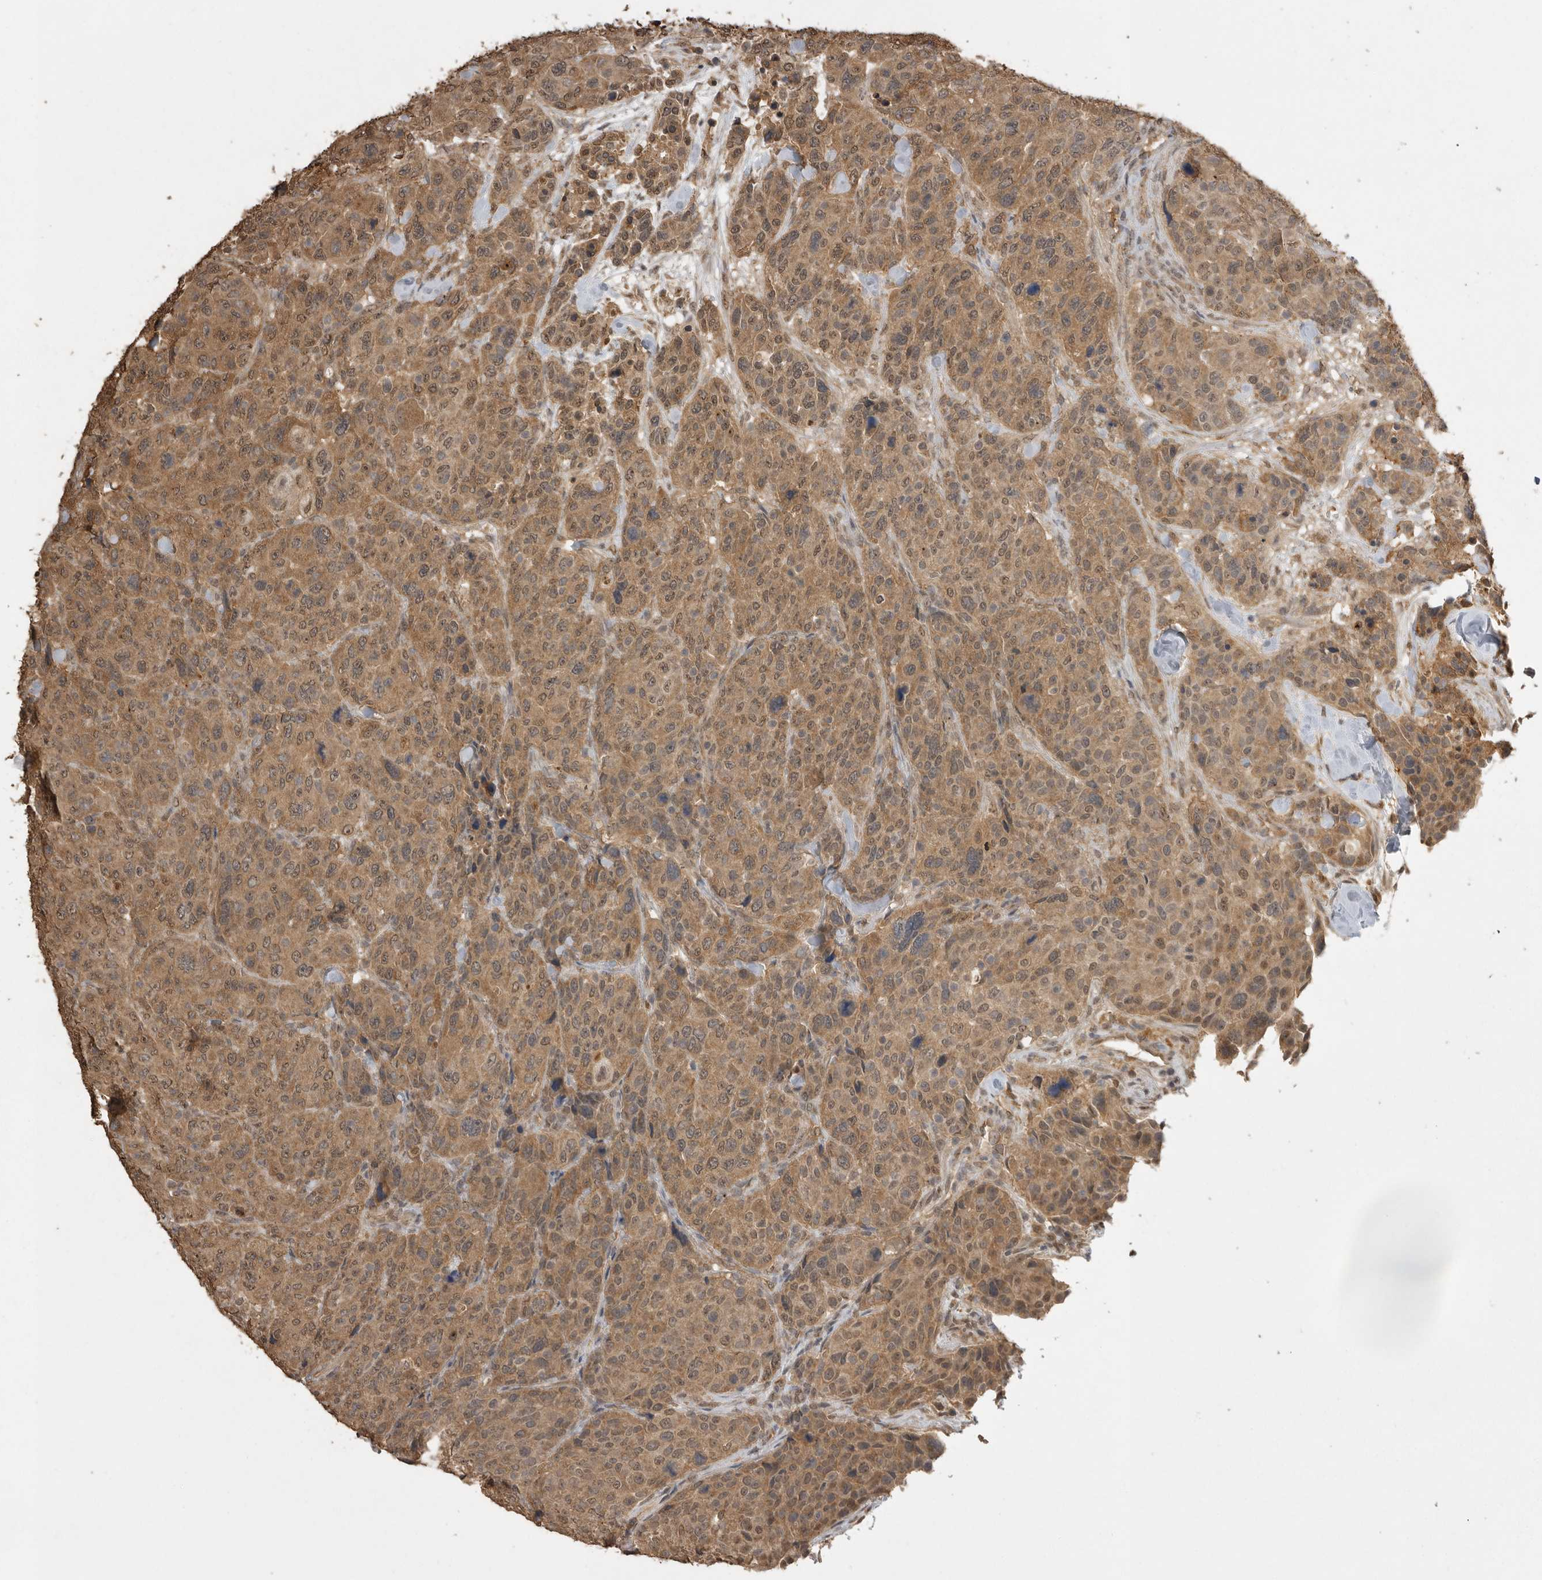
{"staining": {"intensity": "moderate", "quantity": ">75%", "location": "cytoplasmic/membranous,nuclear"}, "tissue": "breast cancer", "cell_type": "Tumor cells", "image_type": "cancer", "snomed": [{"axis": "morphology", "description": "Duct carcinoma"}, {"axis": "topography", "description": "Breast"}], "caption": "IHC micrograph of breast cancer stained for a protein (brown), which exhibits medium levels of moderate cytoplasmic/membranous and nuclear staining in approximately >75% of tumor cells.", "gene": "JAG2", "patient": {"sex": "female", "age": 37}}